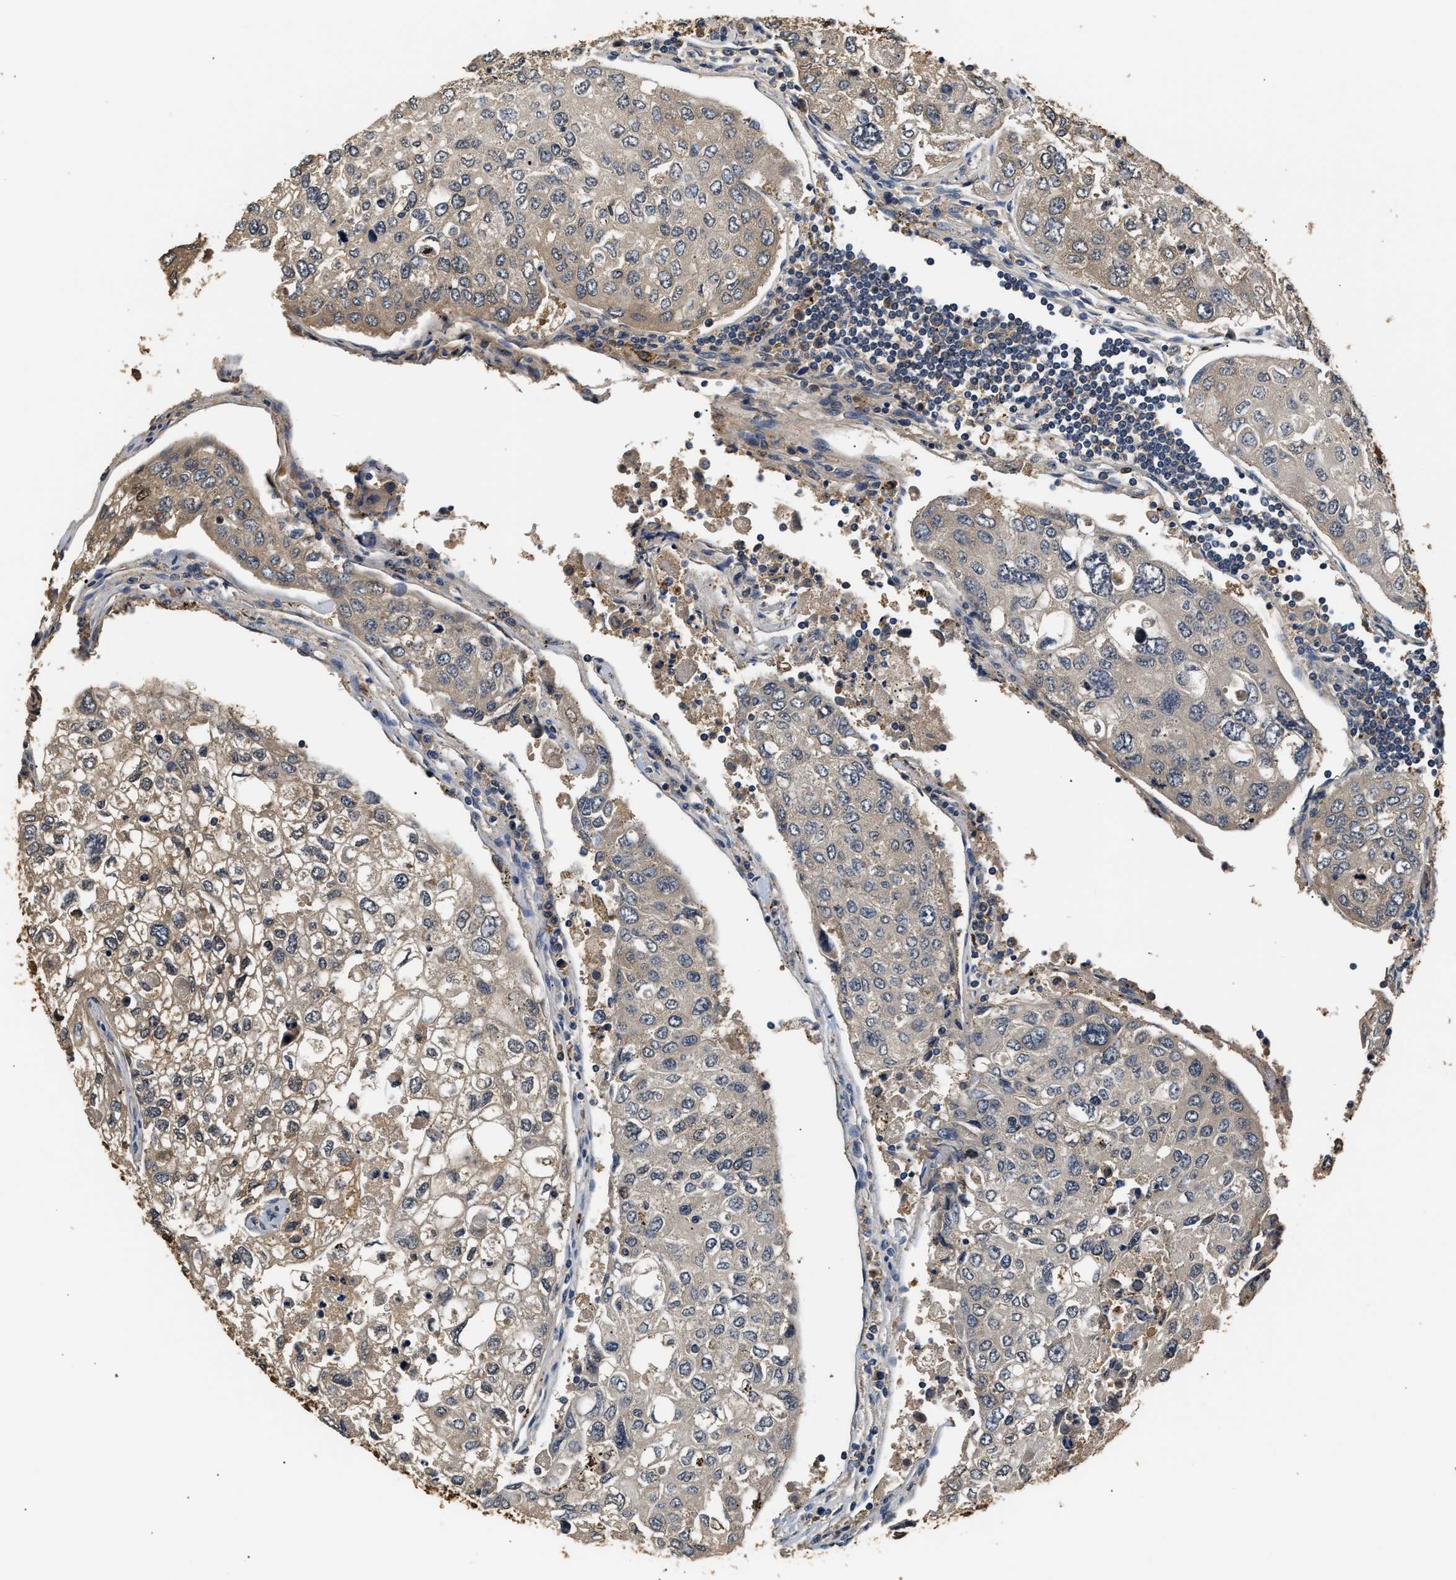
{"staining": {"intensity": "weak", "quantity": ">75%", "location": "cytoplasmic/membranous"}, "tissue": "urothelial cancer", "cell_type": "Tumor cells", "image_type": "cancer", "snomed": [{"axis": "morphology", "description": "Urothelial carcinoma, High grade"}, {"axis": "topography", "description": "Lymph node"}, {"axis": "topography", "description": "Urinary bladder"}], "caption": "A photomicrograph of urothelial carcinoma (high-grade) stained for a protein displays weak cytoplasmic/membranous brown staining in tumor cells. The protein is stained brown, and the nuclei are stained in blue (DAB (3,3'-diaminobenzidine) IHC with brightfield microscopy, high magnification).", "gene": "GPI", "patient": {"sex": "male", "age": 51}}